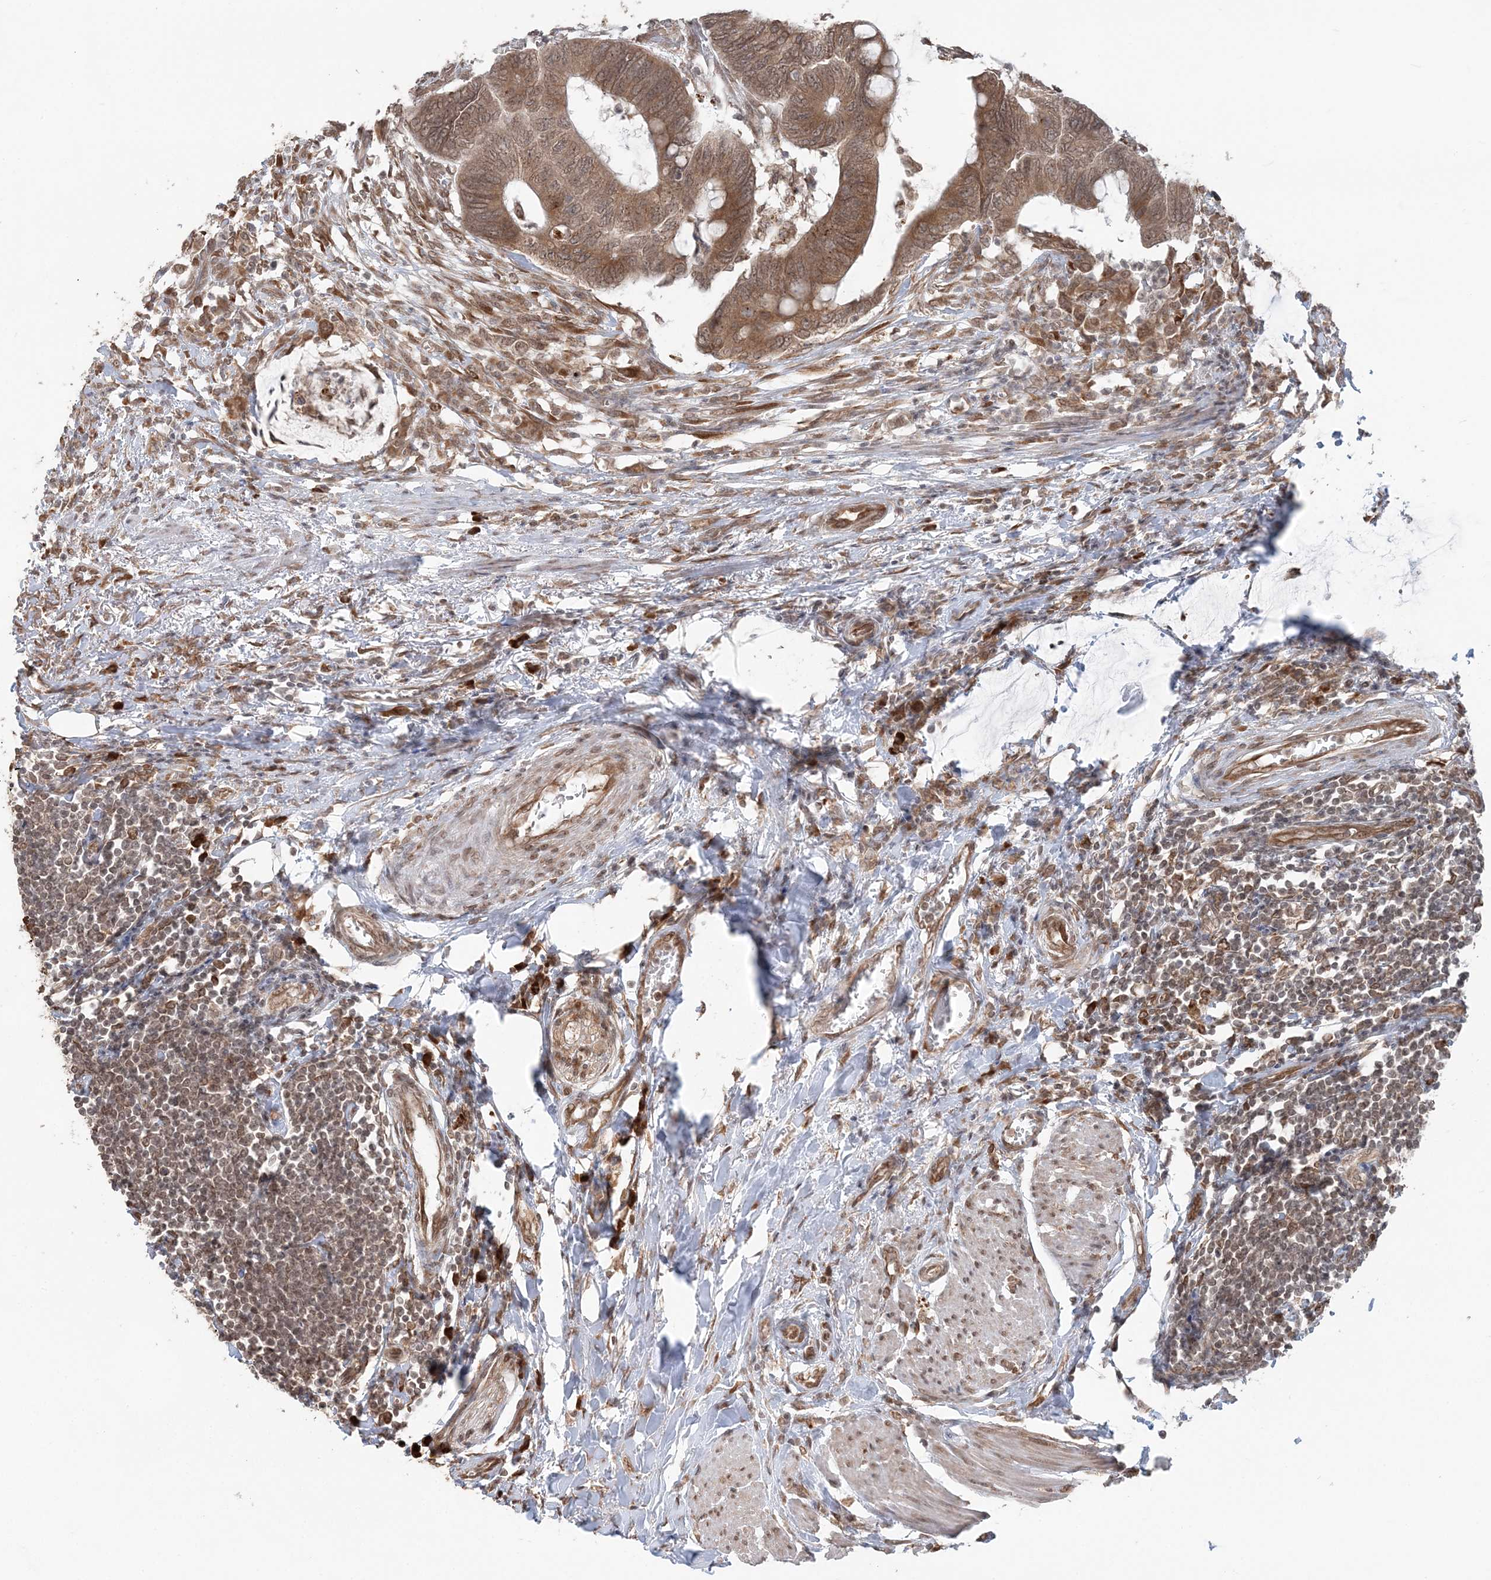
{"staining": {"intensity": "moderate", "quantity": ">75%", "location": "cytoplasmic/membranous,nuclear"}, "tissue": "colorectal cancer", "cell_type": "Tumor cells", "image_type": "cancer", "snomed": [{"axis": "morphology", "description": "Normal tissue, NOS"}, {"axis": "morphology", "description": "Adenocarcinoma, NOS"}, {"axis": "topography", "description": "Rectum"}, {"axis": "topography", "description": "Peripheral nerve tissue"}], "caption": "Immunohistochemistry image of colorectal cancer stained for a protein (brown), which reveals medium levels of moderate cytoplasmic/membranous and nuclear positivity in about >75% of tumor cells.", "gene": "TMED10", "patient": {"sex": "male", "age": 92}}